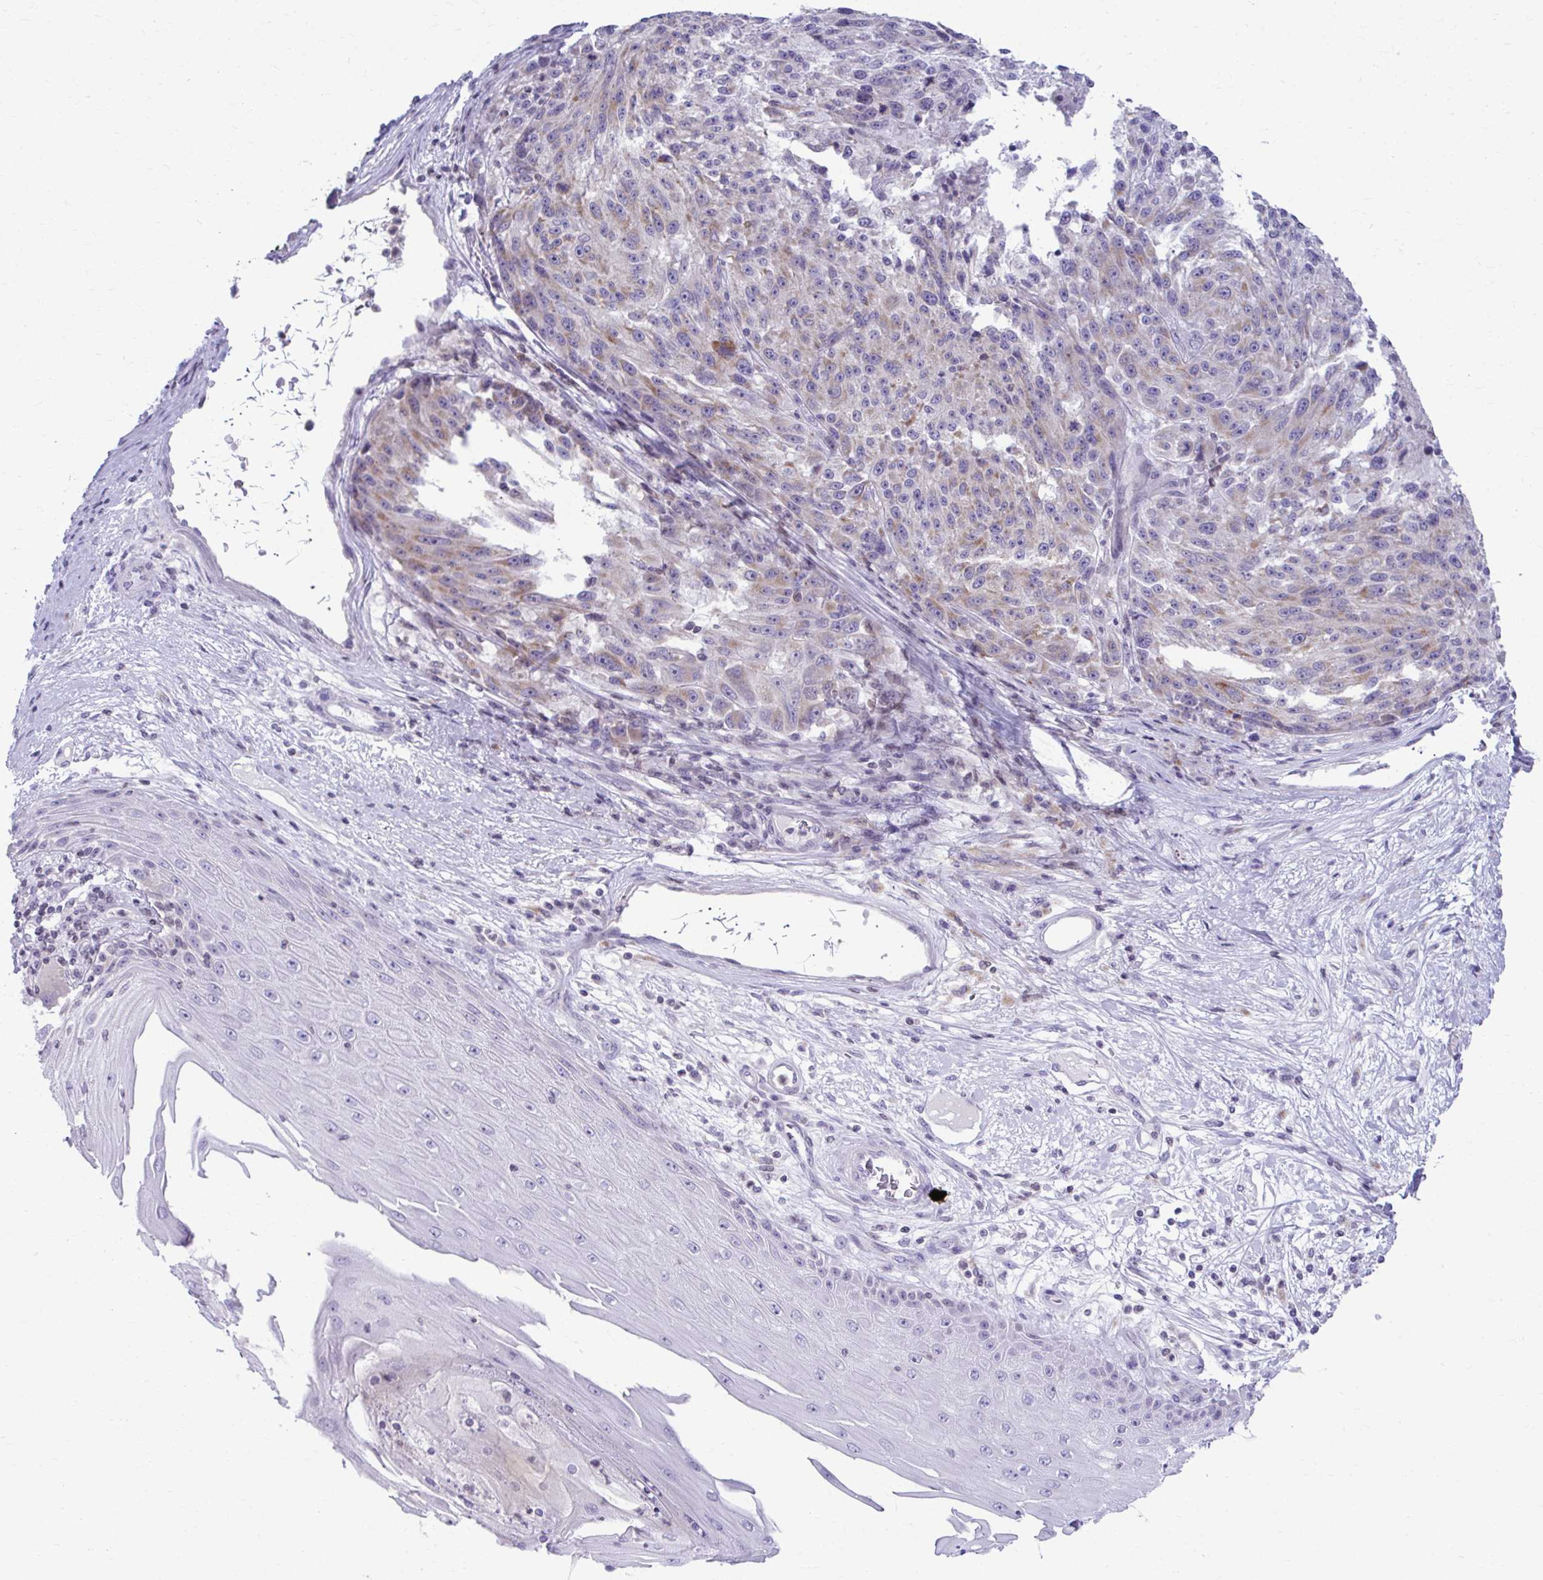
{"staining": {"intensity": "weak", "quantity": "25%-75%", "location": "cytoplasmic/membranous"}, "tissue": "melanoma", "cell_type": "Tumor cells", "image_type": "cancer", "snomed": [{"axis": "morphology", "description": "Malignant melanoma, NOS"}, {"axis": "topography", "description": "Skin"}], "caption": "A brown stain shows weak cytoplasmic/membranous staining of a protein in malignant melanoma tumor cells. (DAB = brown stain, brightfield microscopy at high magnification).", "gene": "OR7A5", "patient": {"sex": "male", "age": 53}}